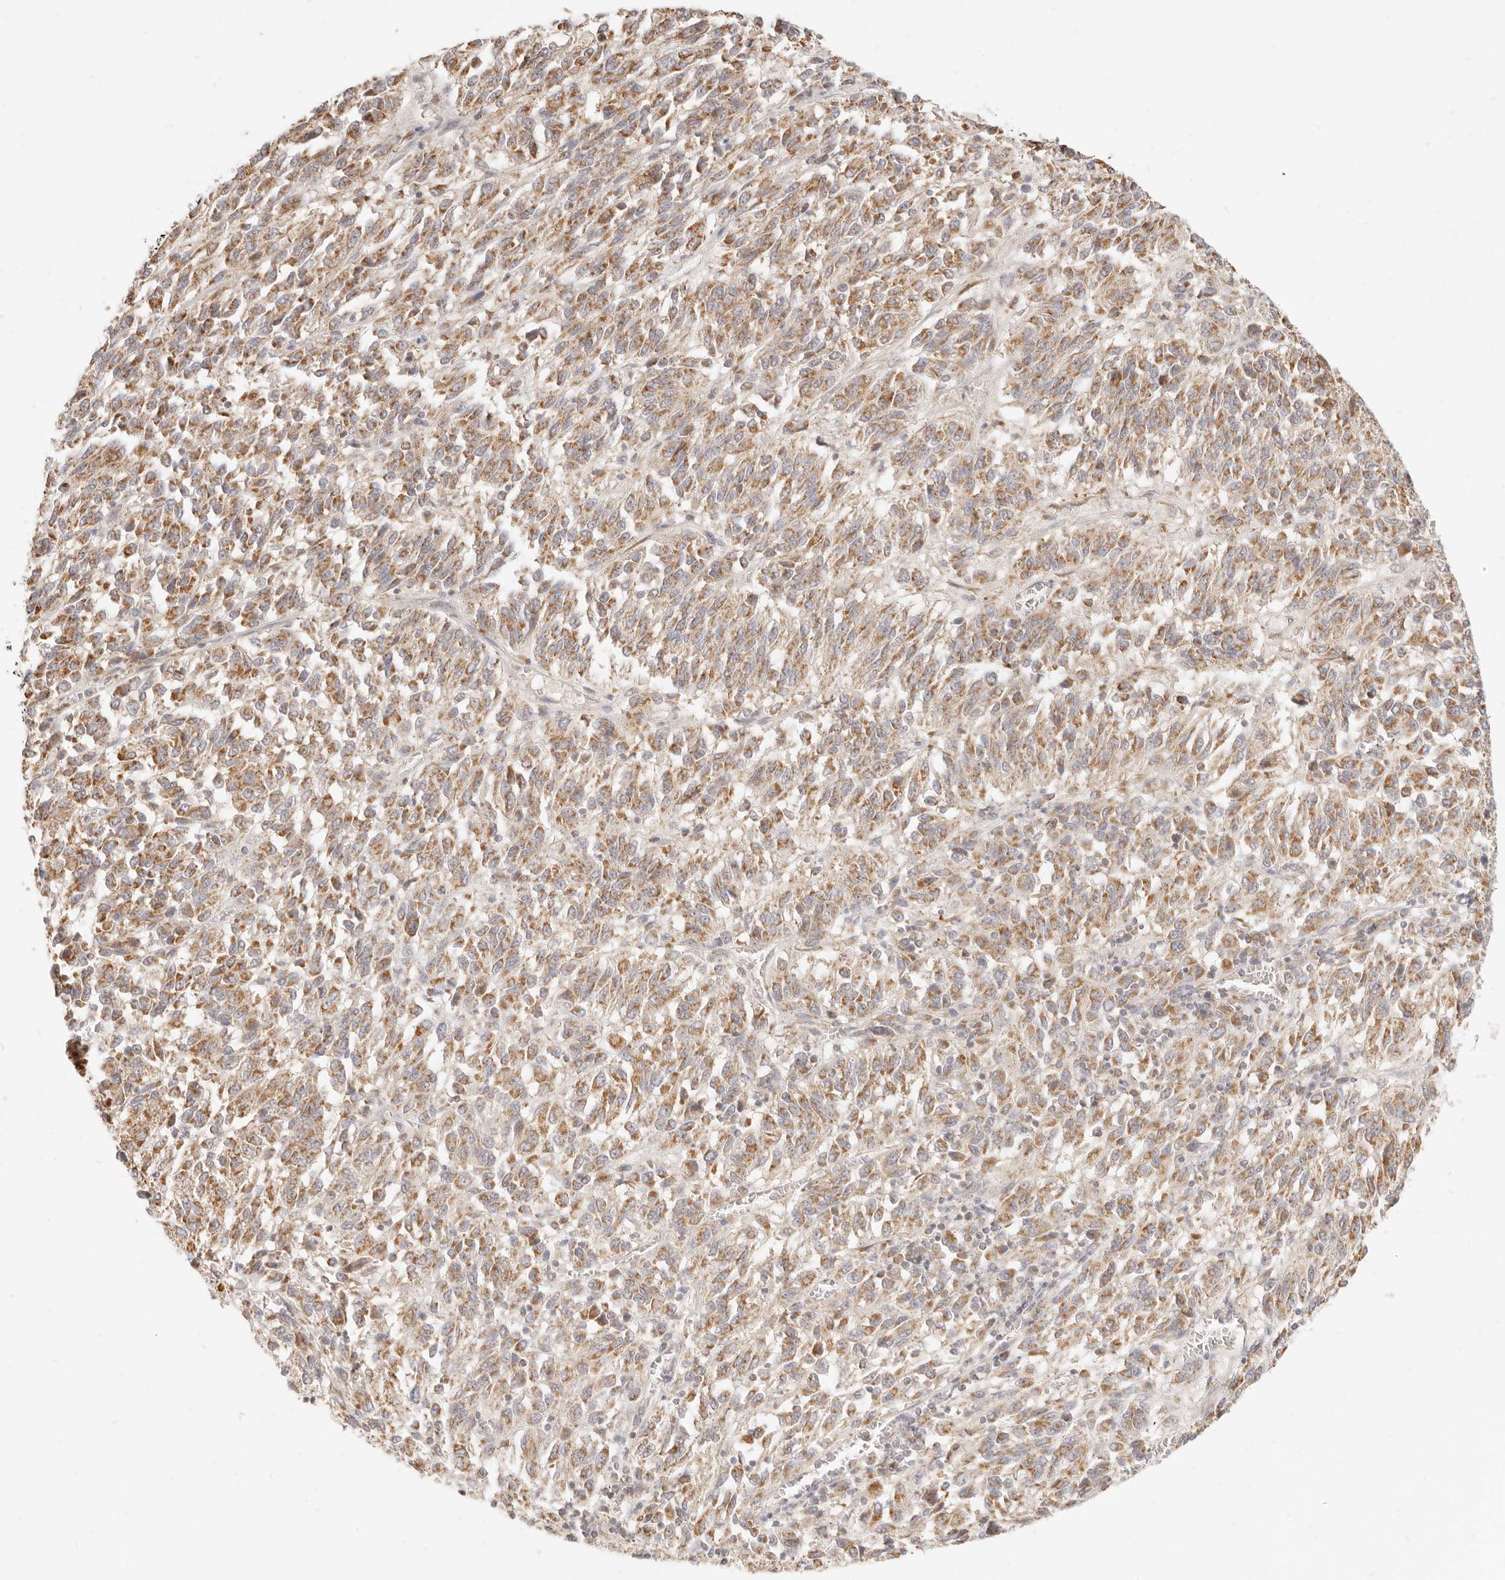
{"staining": {"intensity": "moderate", "quantity": ">75%", "location": "cytoplasmic/membranous"}, "tissue": "melanoma", "cell_type": "Tumor cells", "image_type": "cancer", "snomed": [{"axis": "morphology", "description": "Malignant melanoma, Metastatic site"}, {"axis": "topography", "description": "Lung"}], "caption": "Approximately >75% of tumor cells in malignant melanoma (metastatic site) reveal moderate cytoplasmic/membranous protein positivity as visualized by brown immunohistochemical staining.", "gene": "CPLANE2", "patient": {"sex": "male", "age": 64}}